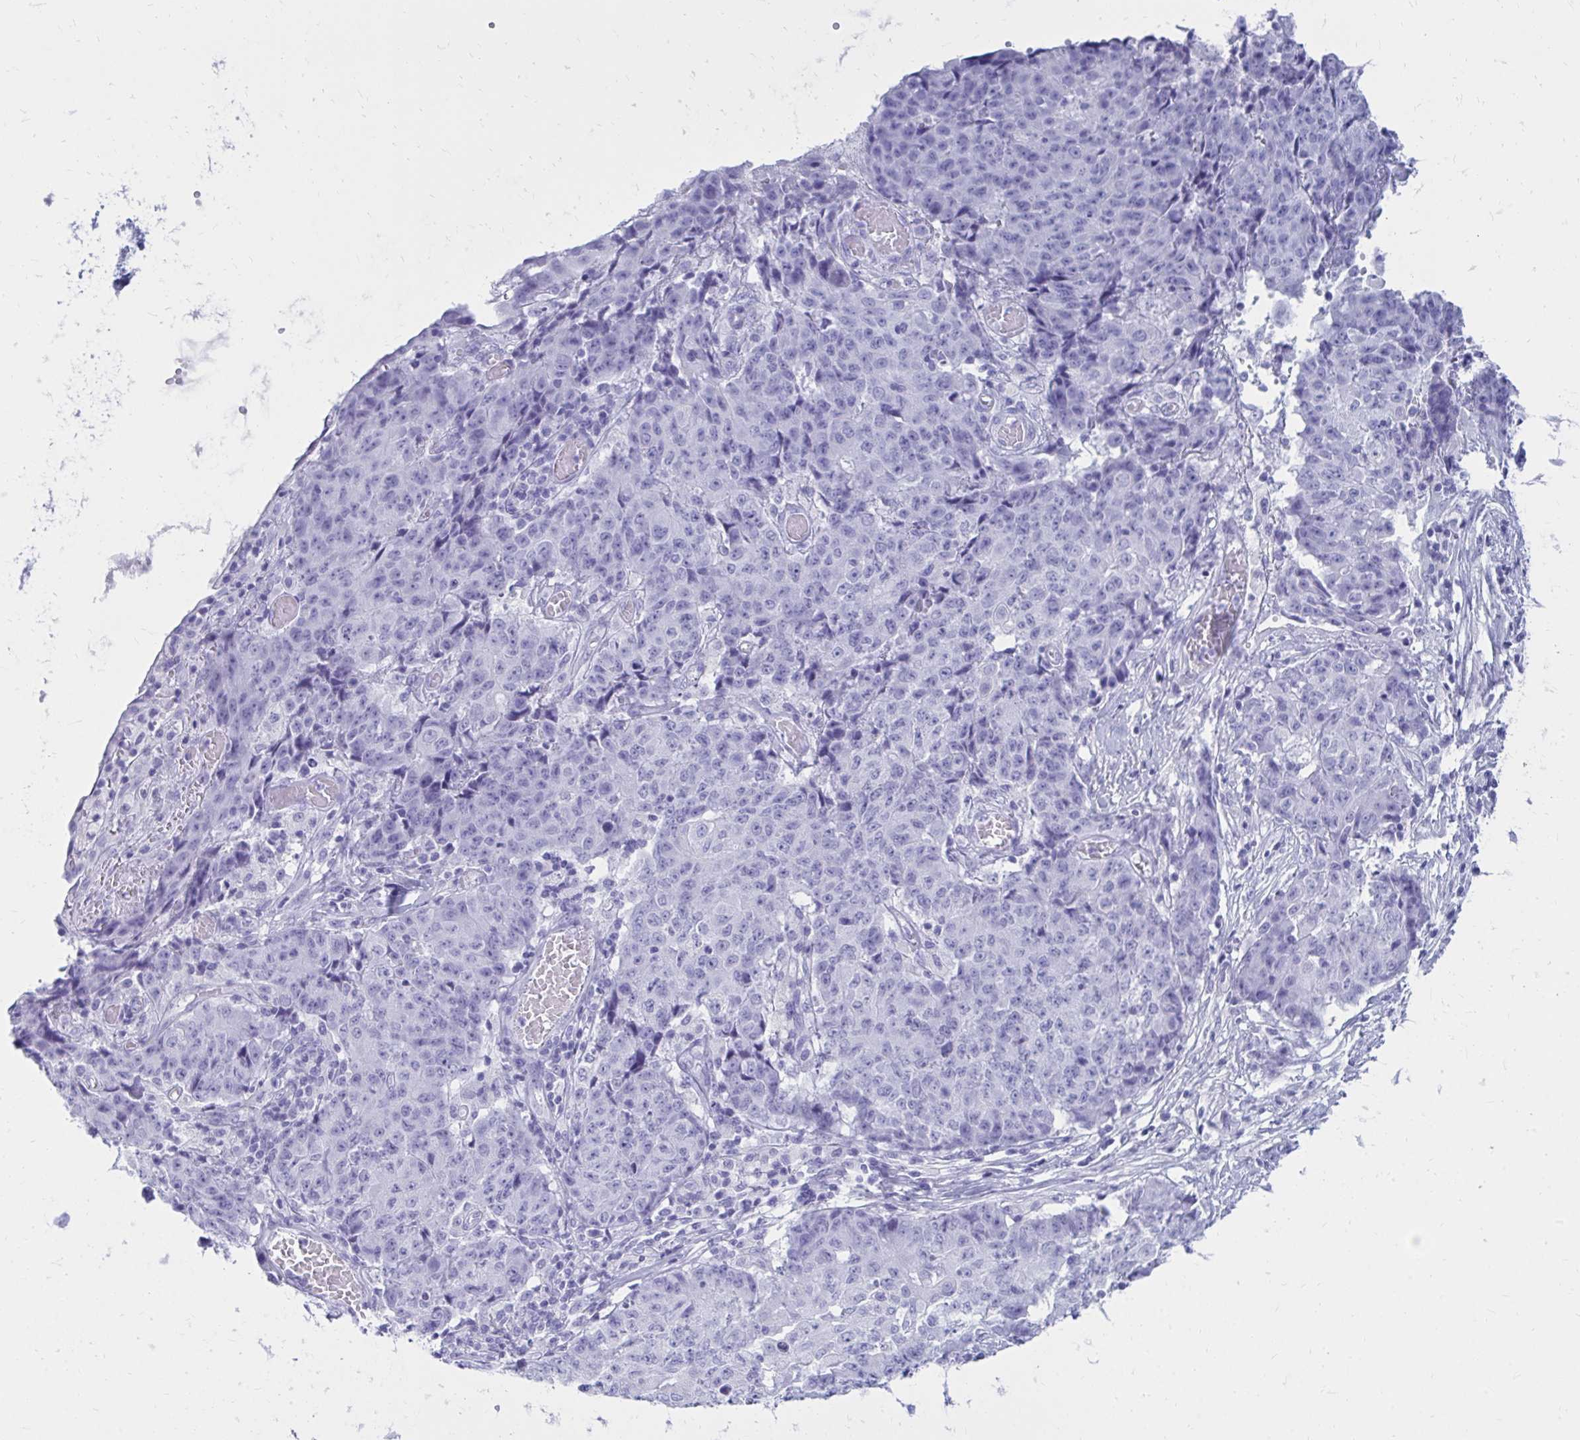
{"staining": {"intensity": "negative", "quantity": "none", "location": "none"}, "tissue": "ovarian cancer", "cell_type": "Tumor cells", "image_type": "cancer", "snomed": [{"axis": "morphology", "description": "Carcinoma, endometroid"}, {"axis": "topography", "description": "Ovary"}], "caption": "Protein analysis of endometroid carcinoma (ovarian) displays no significant positivity in tumor cells.", "gene": "OR10R2", "patient": {"sex": "female", "age": 42}}